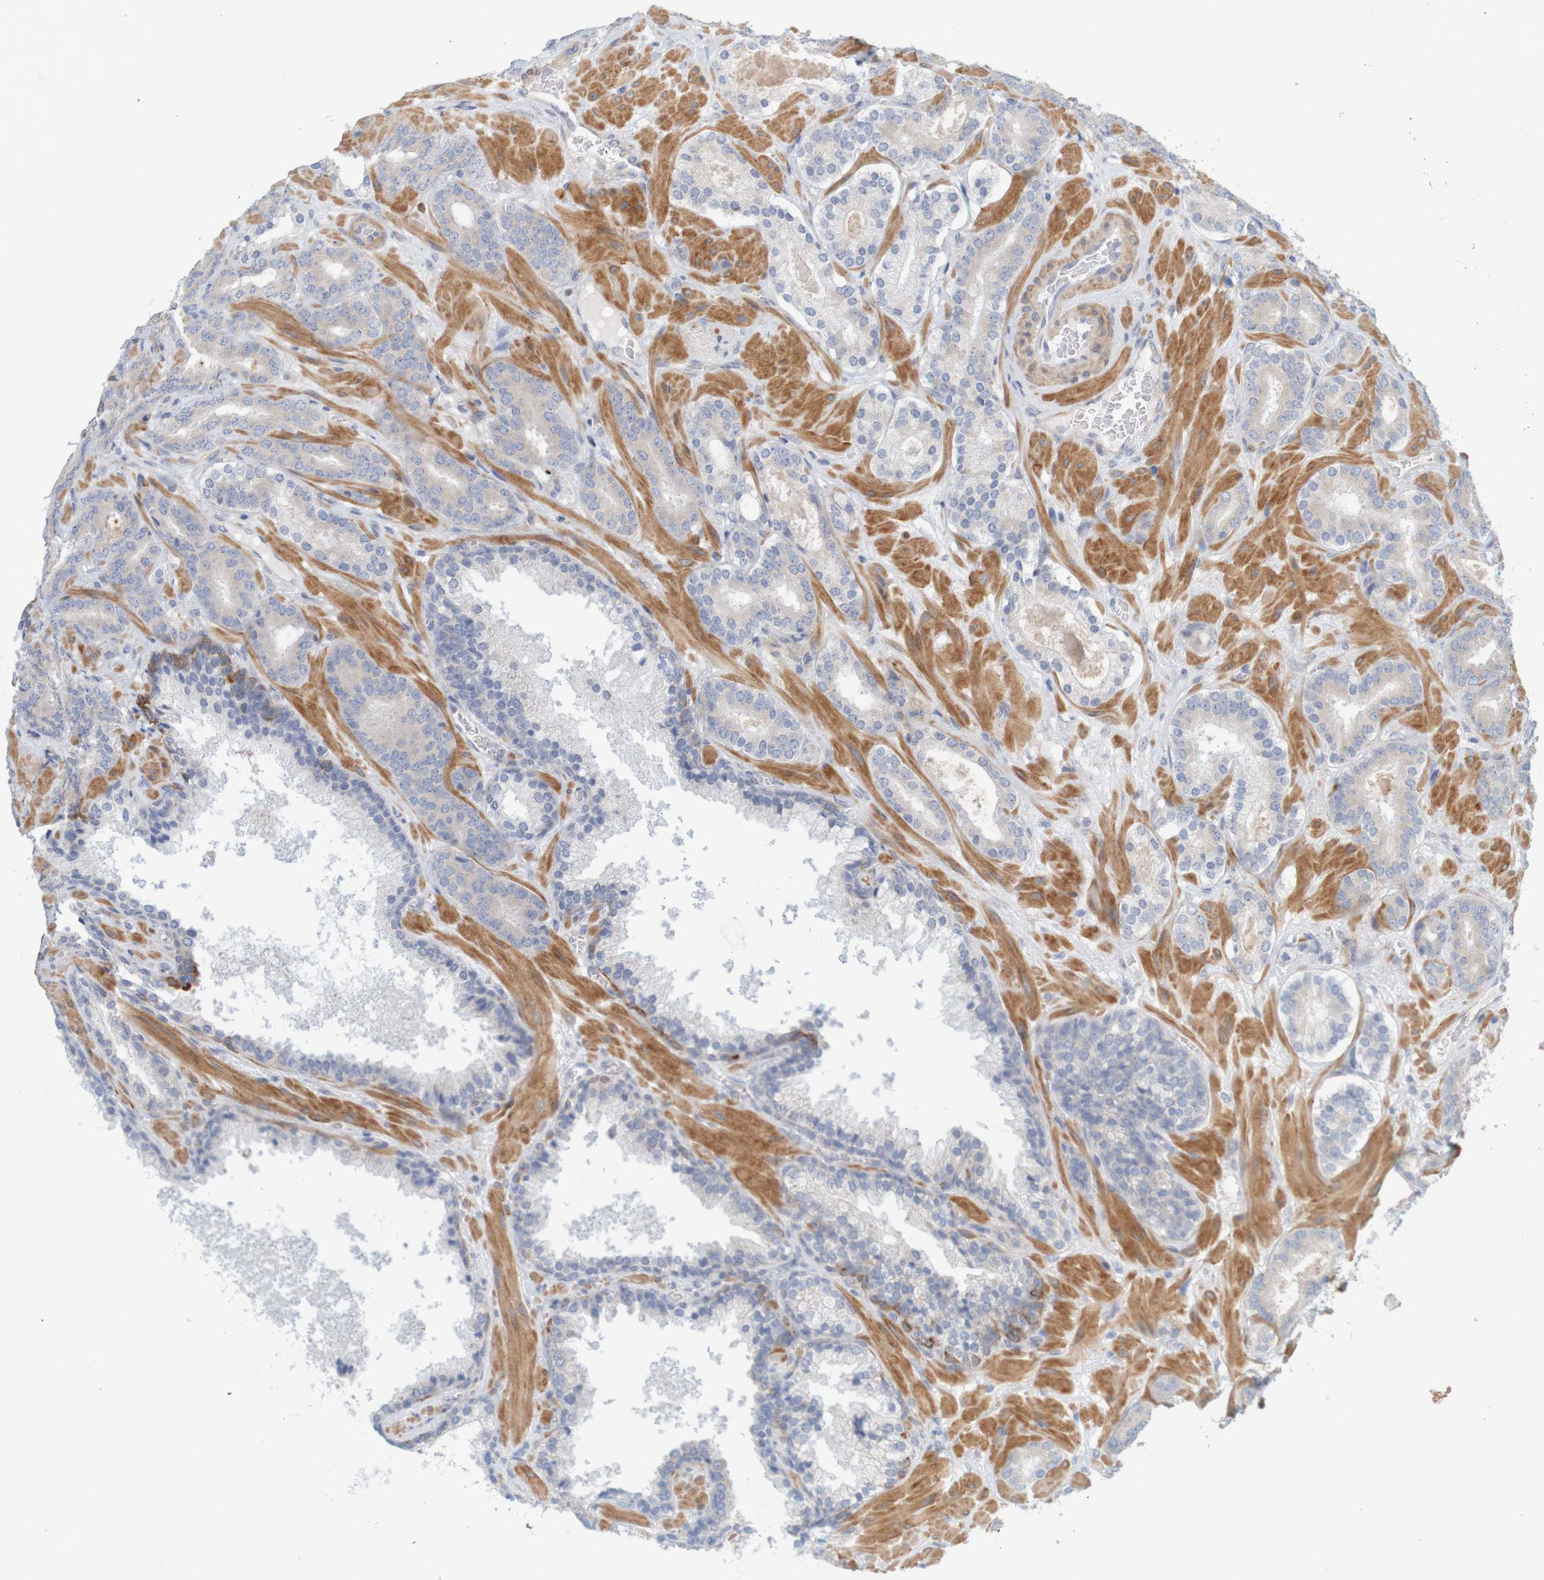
{"staining": {"intensity": "weak", "quantity": "<25%", "location": "cytoplasmic/membranous"}, "tissue": "prostate cancer", "cell_type": "Tumor cells", "image_type": "cancer", "snomed": [{"axis": "morphology", "description": "Adenocarcinoma, Low grade"}, {"axis": "topography", "description": "Prostate"}], "caption": "There is no significant positivity in tumor cells of prostate cancer (adenocarcinoma (low-grade)).", "gene": "KRT23", "patient": {"sex": "male", "age": 63}}